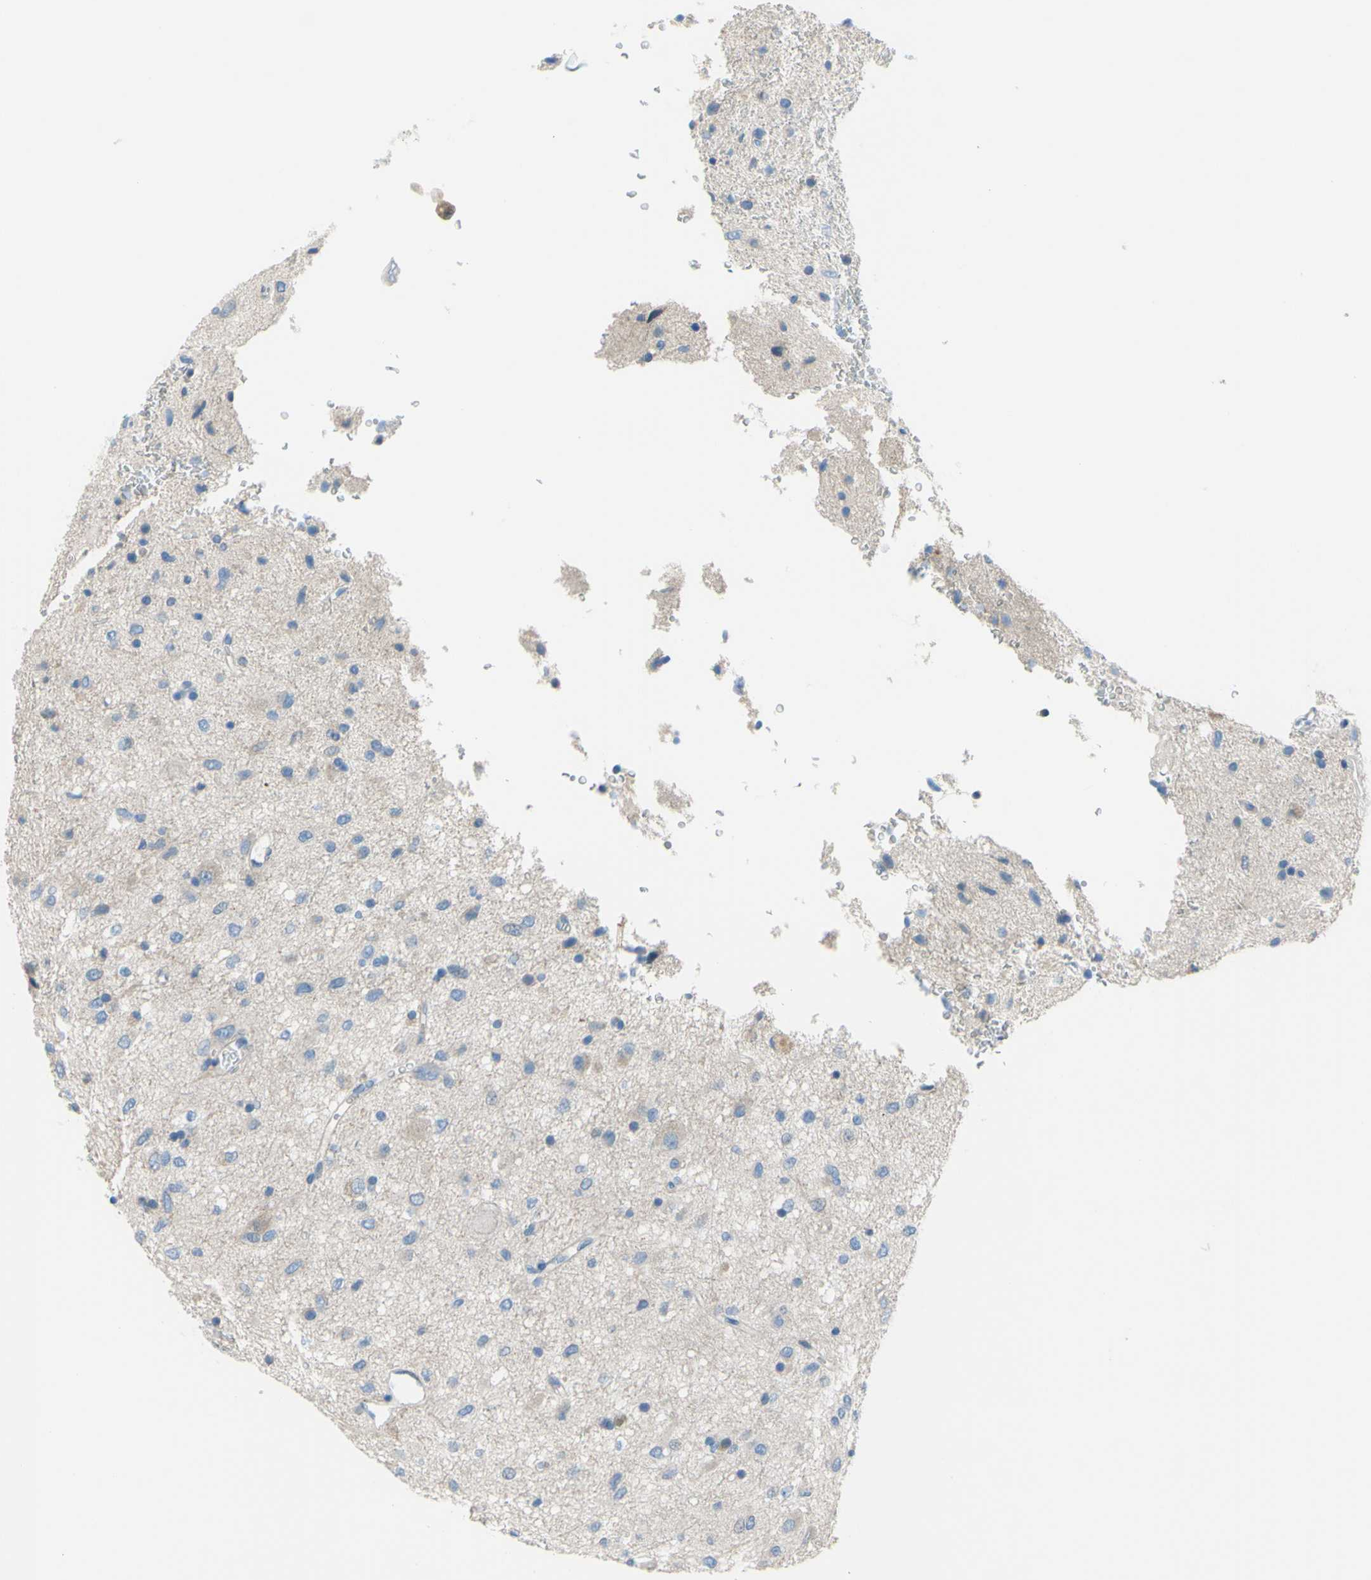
{"staining": {"intensity": "negative", "quantity": "none", "location": "none"}, "tissue": "glioma", "cell_type": "Tumor cells", "image_type": "cancer", "snomed": [{"axis": "morphology", "description": "Glioma, malignant, Low grade"}, {"axis": "topography", "description": "Brain"}], "caption": "IHC image of neoplastic tissue: malignant low-grade glioma stained with DAB (3,3'-diaminobenzidine) shows no significant protein expression in tumor cells.", "gene": "PRRG2", "patient": {"sex": "male", "age": 77}}